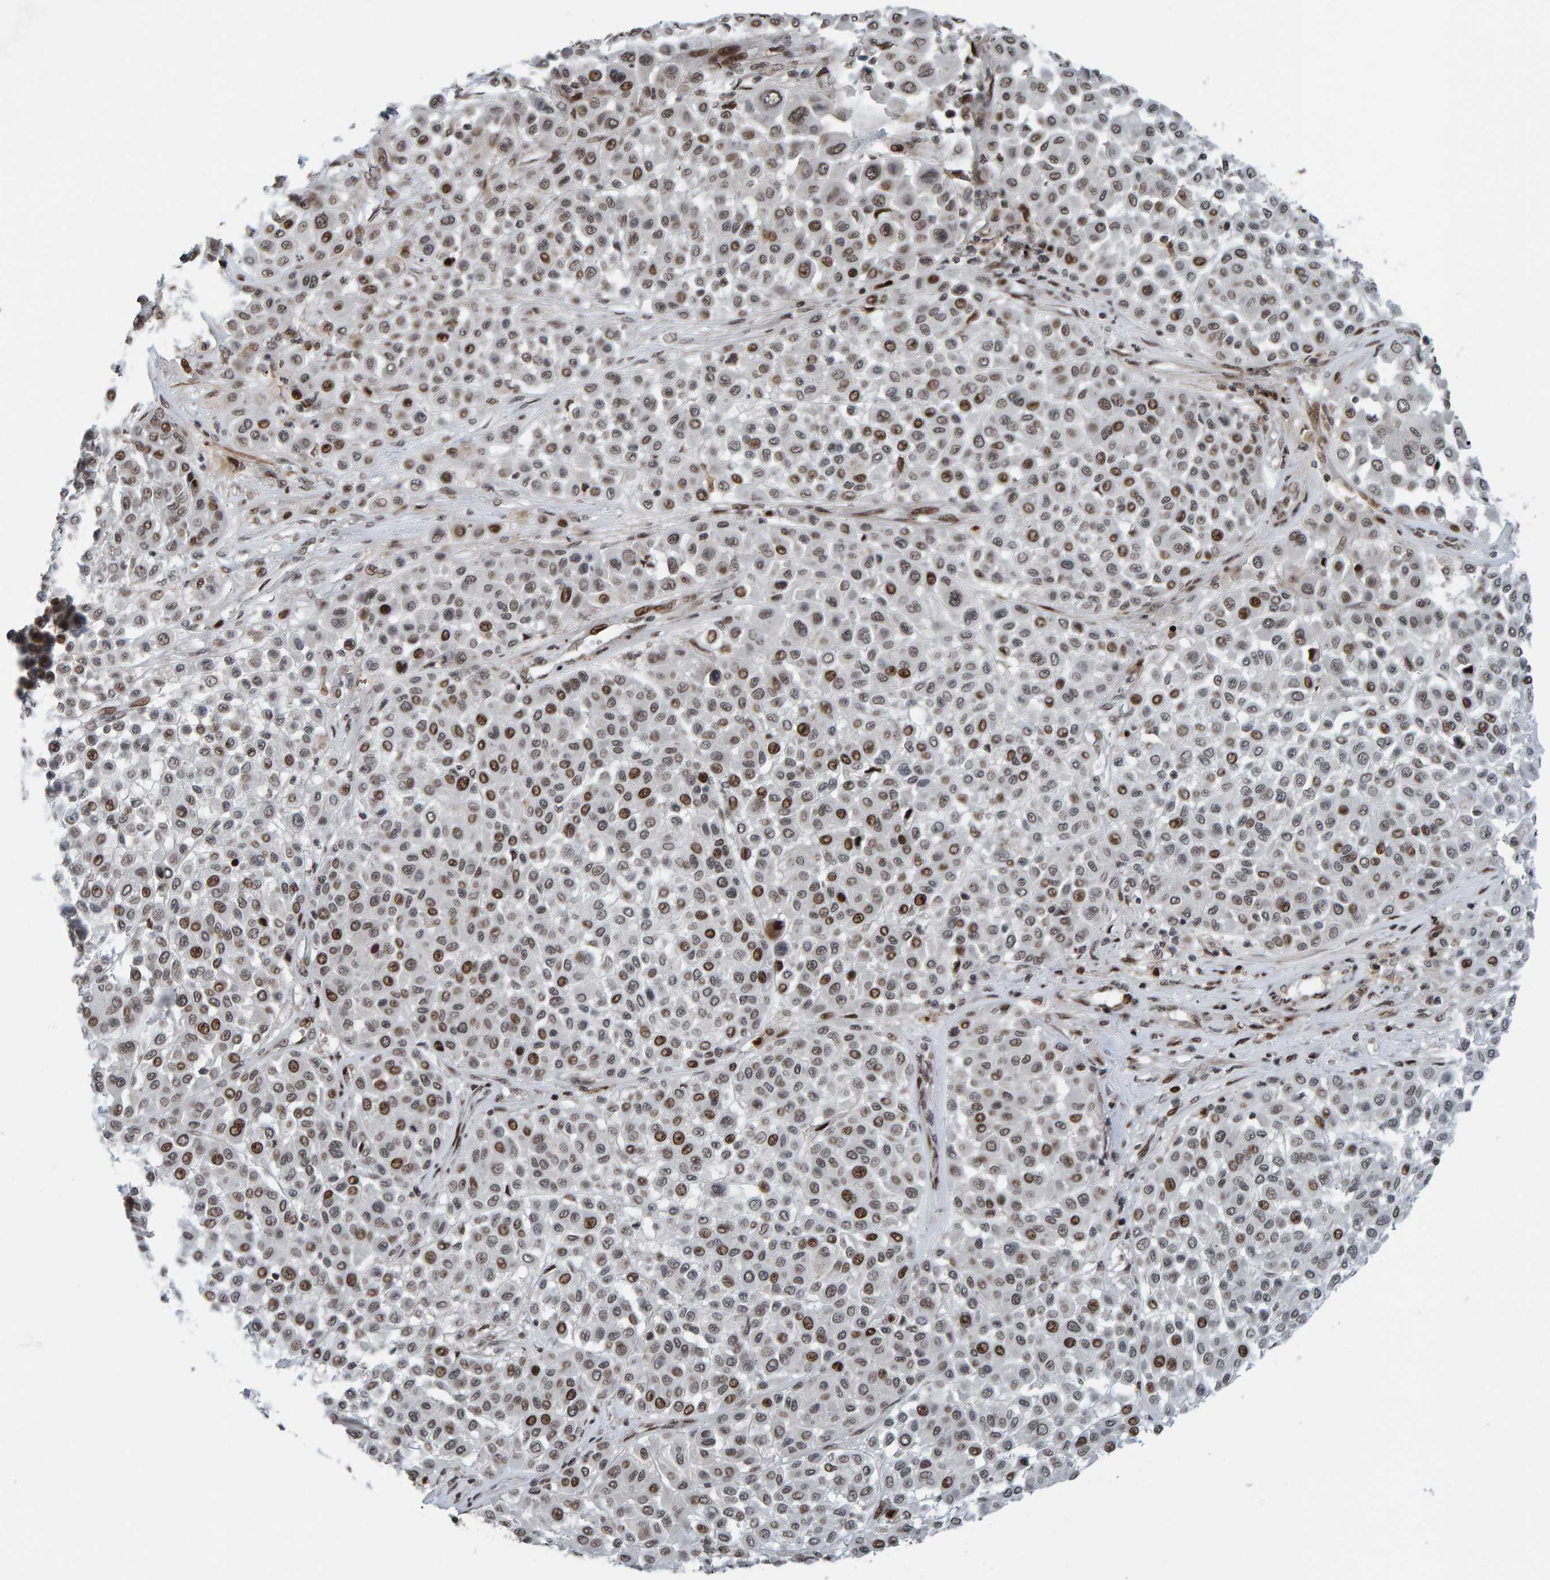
{"staining": {"intensity": "moderate", "quantity": ">75%", "location": "nuclear"}, "tissue": "melanoma", "cell_type": "Tumor cells", "image_type": "cancer", "snomed": [{"axis": "morphology", "description": "Malignant melanoma, Metastatic site"}, {"axis": "topography", "description": "Soft tissue"}], "caption": "Melanoma tissue reveals moderate nuclear expression in about >75% of tumor cells, visualized by immunohistochemistry.", "gene": "ZNF366", "patient": {"sex": "male", "age": 41}}